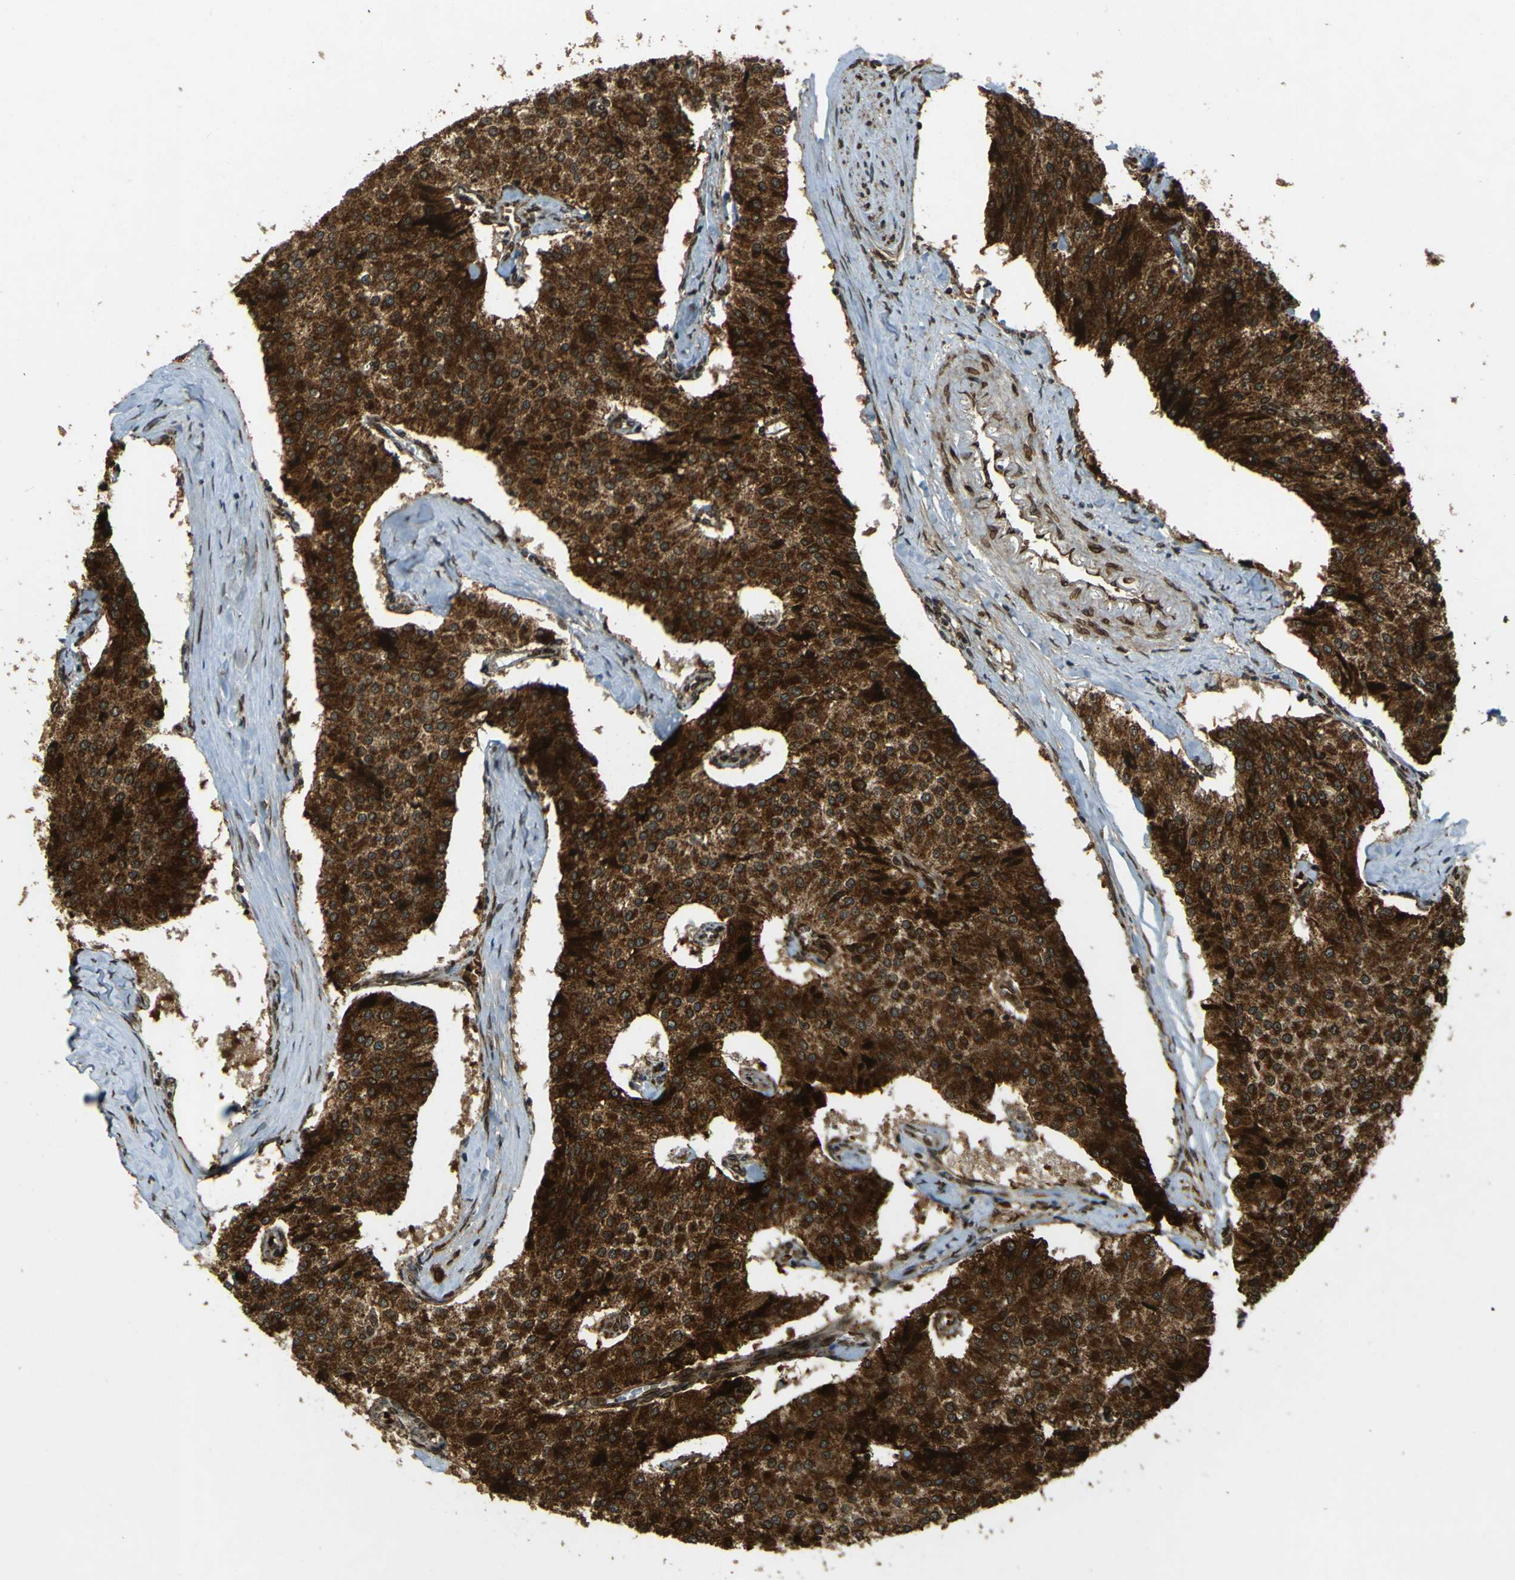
{"staining": {"intensity": "strong", "quantity": ">75%", "location": "cytoplasmic/membranous"}, "tissue": "carcinoid", "cell_type": "Tumor cells", "image_type": "cancer", "snomed": [{"axis": "morphology", "description": "Carcinoid, malignant, NOS"}, {"axis": "topography", "description": "Colon"}], "caption": "Strong cytoplasmic/membranous protein staining is present in approximately >75% of tumor cells in malignant carcinoid. (DAB IHC, brown staining for protein, blue staining for nuclei).", "gene": "GALNT1", "patient": {"sex": "female", "age": 52}}